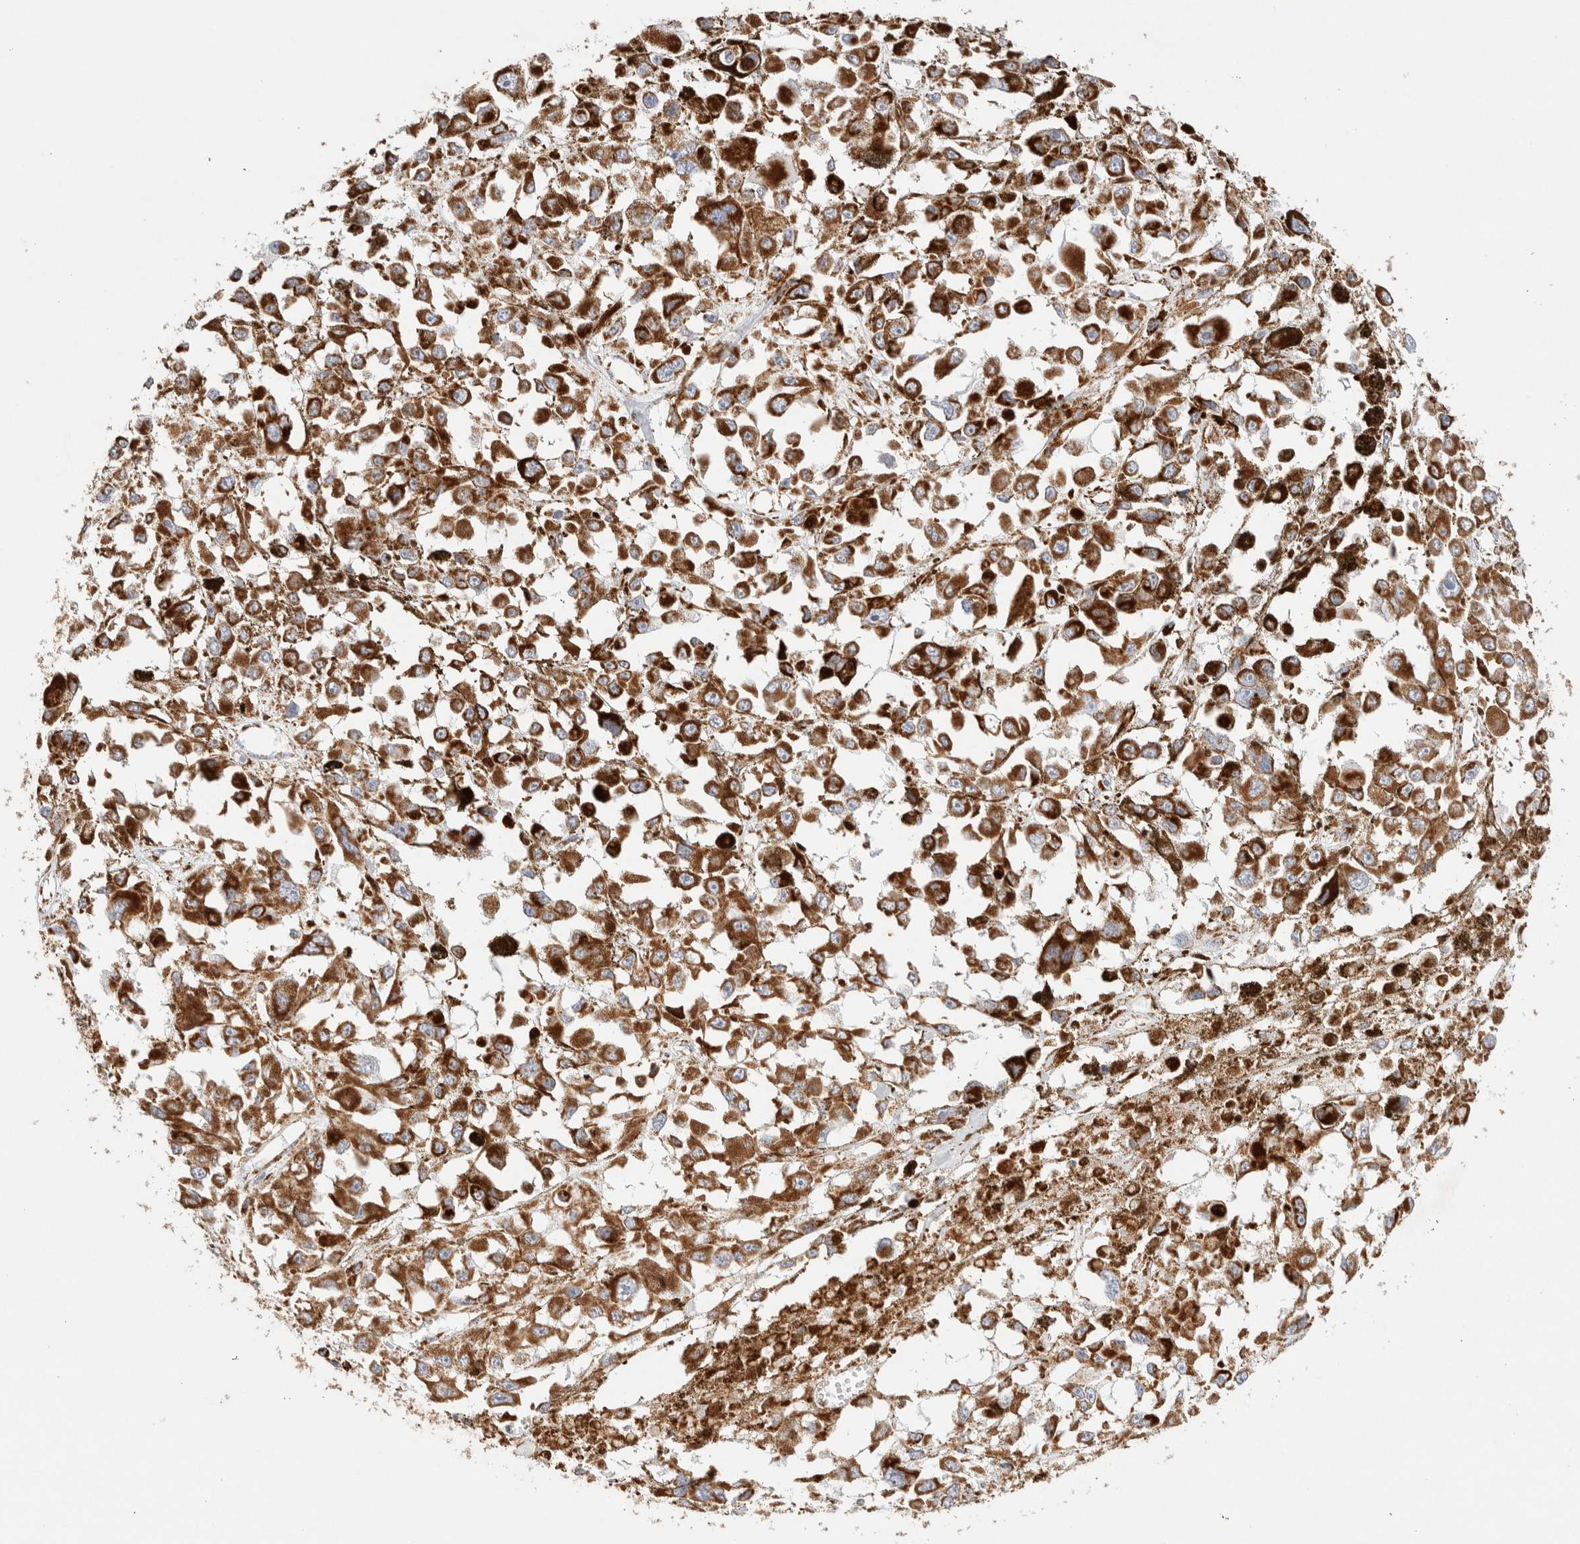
{"staining": {"intensity": "strong", "quantity": ">75%", "location": "cytoplasmic/membranous"}, "tissue": "melanoma", "cell_type": "Tumor cells", "image_type": "cancer", "snomed": [{"axis": "morphology", "description": "Malignant melanoma, Metastatic site"}, {"axis": "topography", "description": "Lymph node"}], "caption": "Protein analysis of malignant melanoma (metastatic site) tissue shows strong cytoplasmic/membranous expression in approximately >75% of tumor cells.", "gene": "PHB2", "patient": {"sex": "male", "age": 59}}